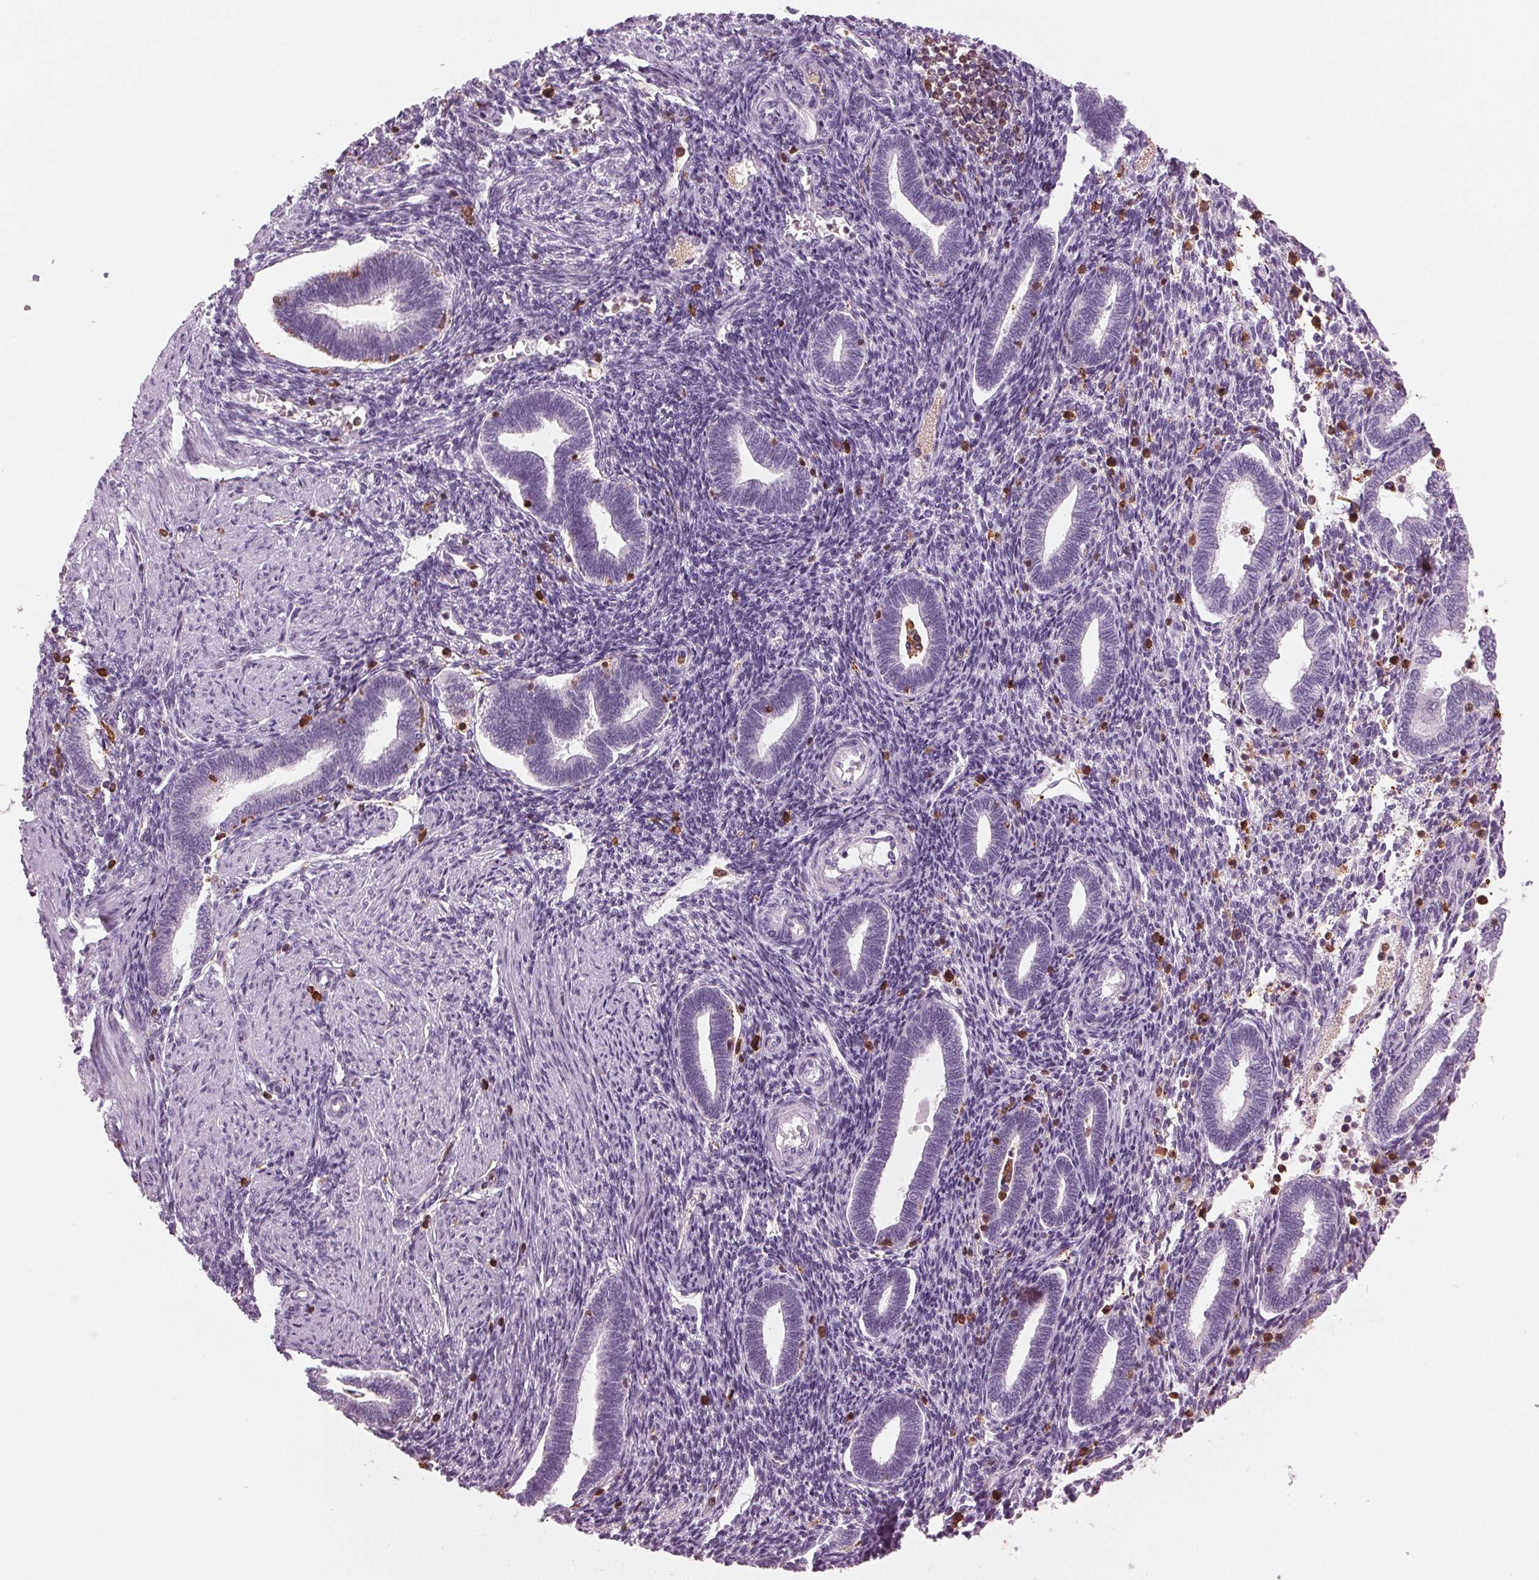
{"staining": {"intensity": "negative", "quantity": "none", "location": "none"}, "tissue": "endometrium", "cell_type": "Cells in endometrial stroma", "image_type": "normal", "snomed": [{"axis": "morphology", "description": "Normal tissue, NOS"}, {"axis": "topography", "description": "Endometrium"}], "caption": "Photomicrograph shows no significant protein staining in cells in endometrial stroma of unremarkable endometrium.", "gene": "BTLA", "patient": {"sex": "female", "age": 42}}